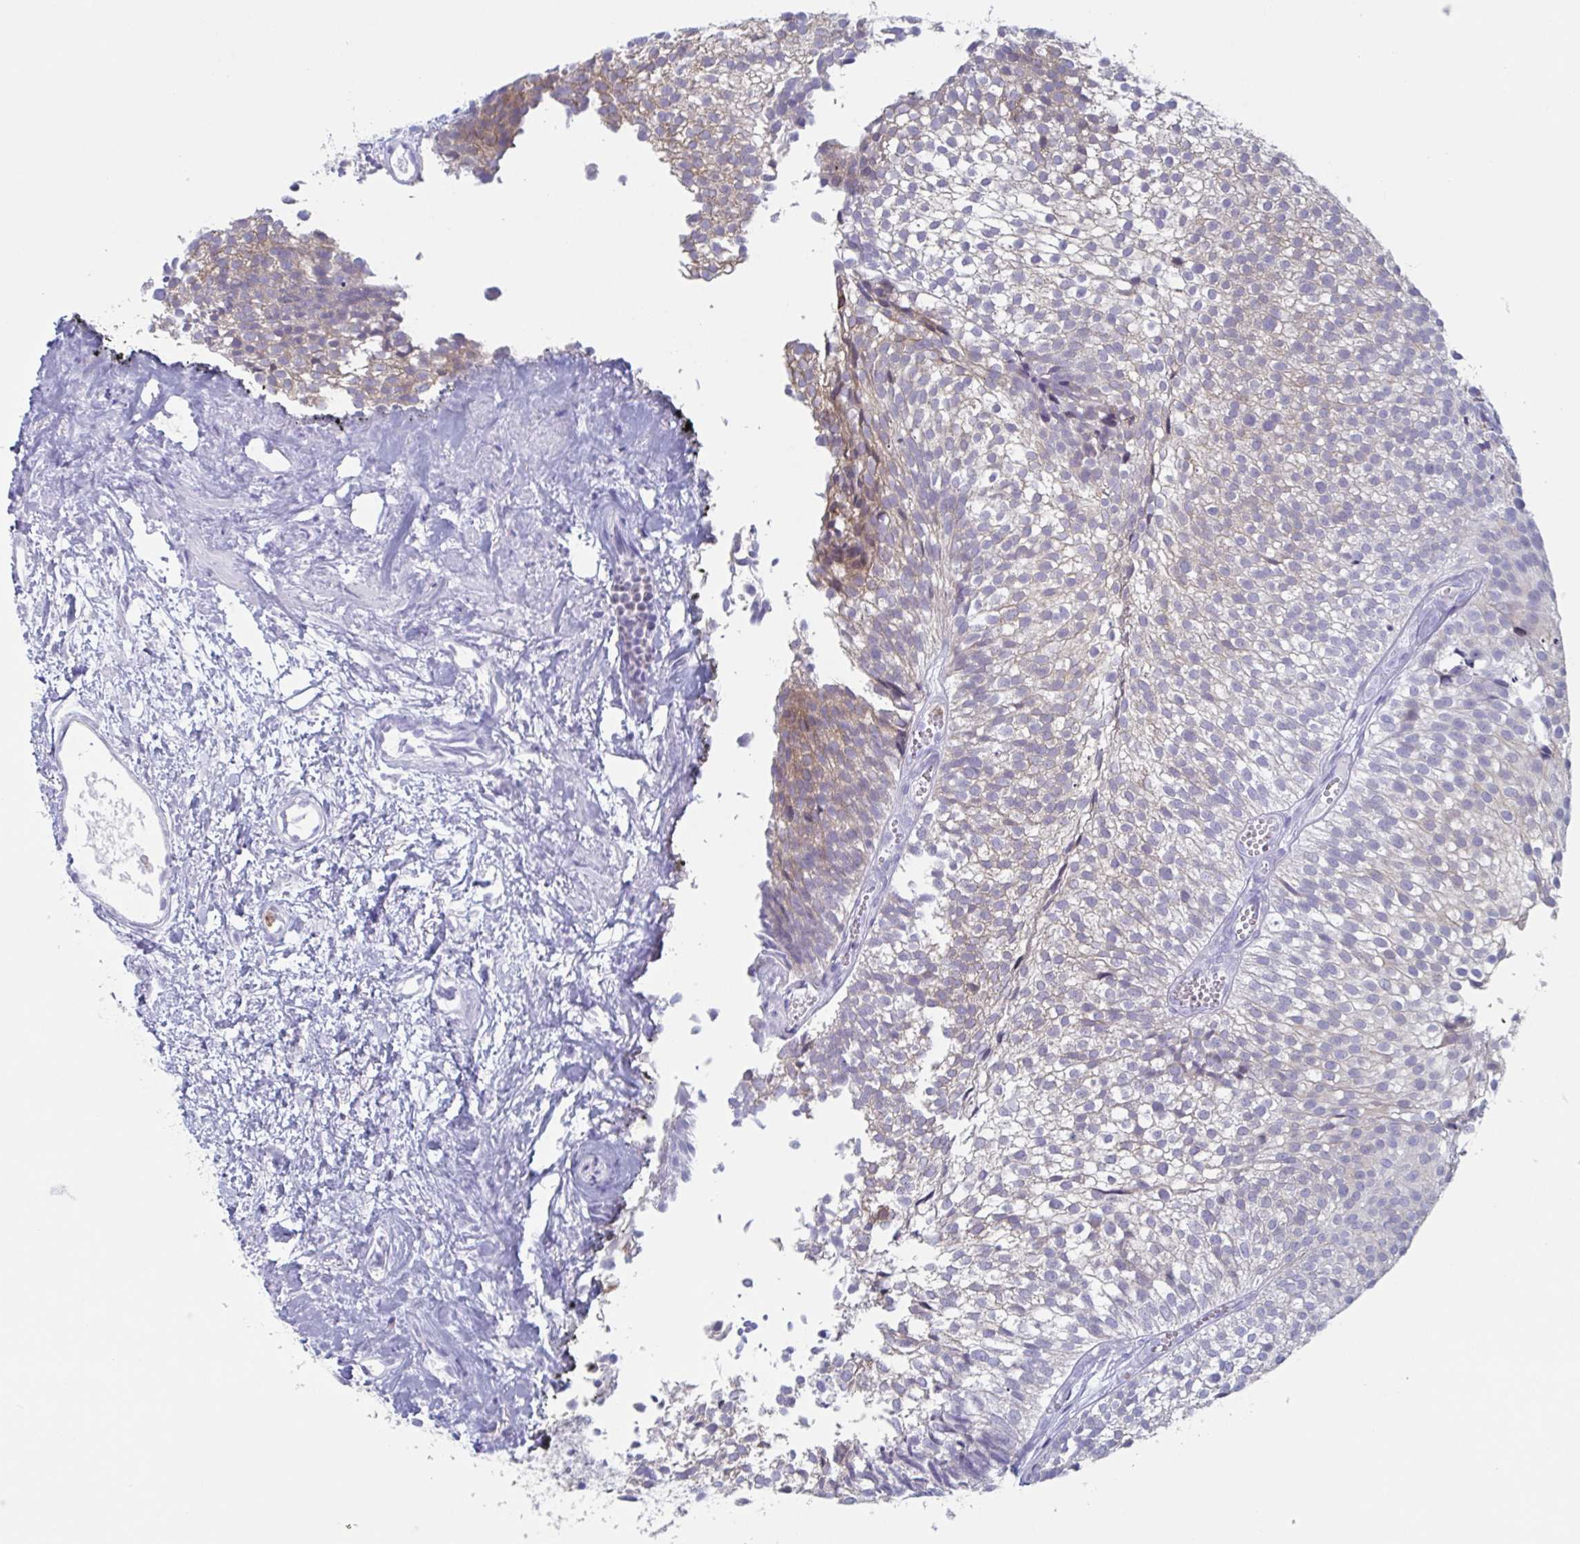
{"staining": {"intensity": "weak", "quantity": "<25%", "location": "cytoplasmic/membranous"}, "tissue": "urothelial cancer", "cell_type": "Tumor cells", "image_type": "cancer", "snomed": [{"axis": "morphology", "description": "Urothelial carcinoma, Low grade"}, {"axis": "topography", "description": "Urinary bladder"}], "caption": "IHC histopathology image of neoplastic tissue: urothelial carcinoma (low-grade) stained with DAB (3,3'-diaminobenzidine) exhibits no significant protein positivity in tumor cells.", "gene": "CYP4F11", "patient": {"sex": "male", "age": 91}}